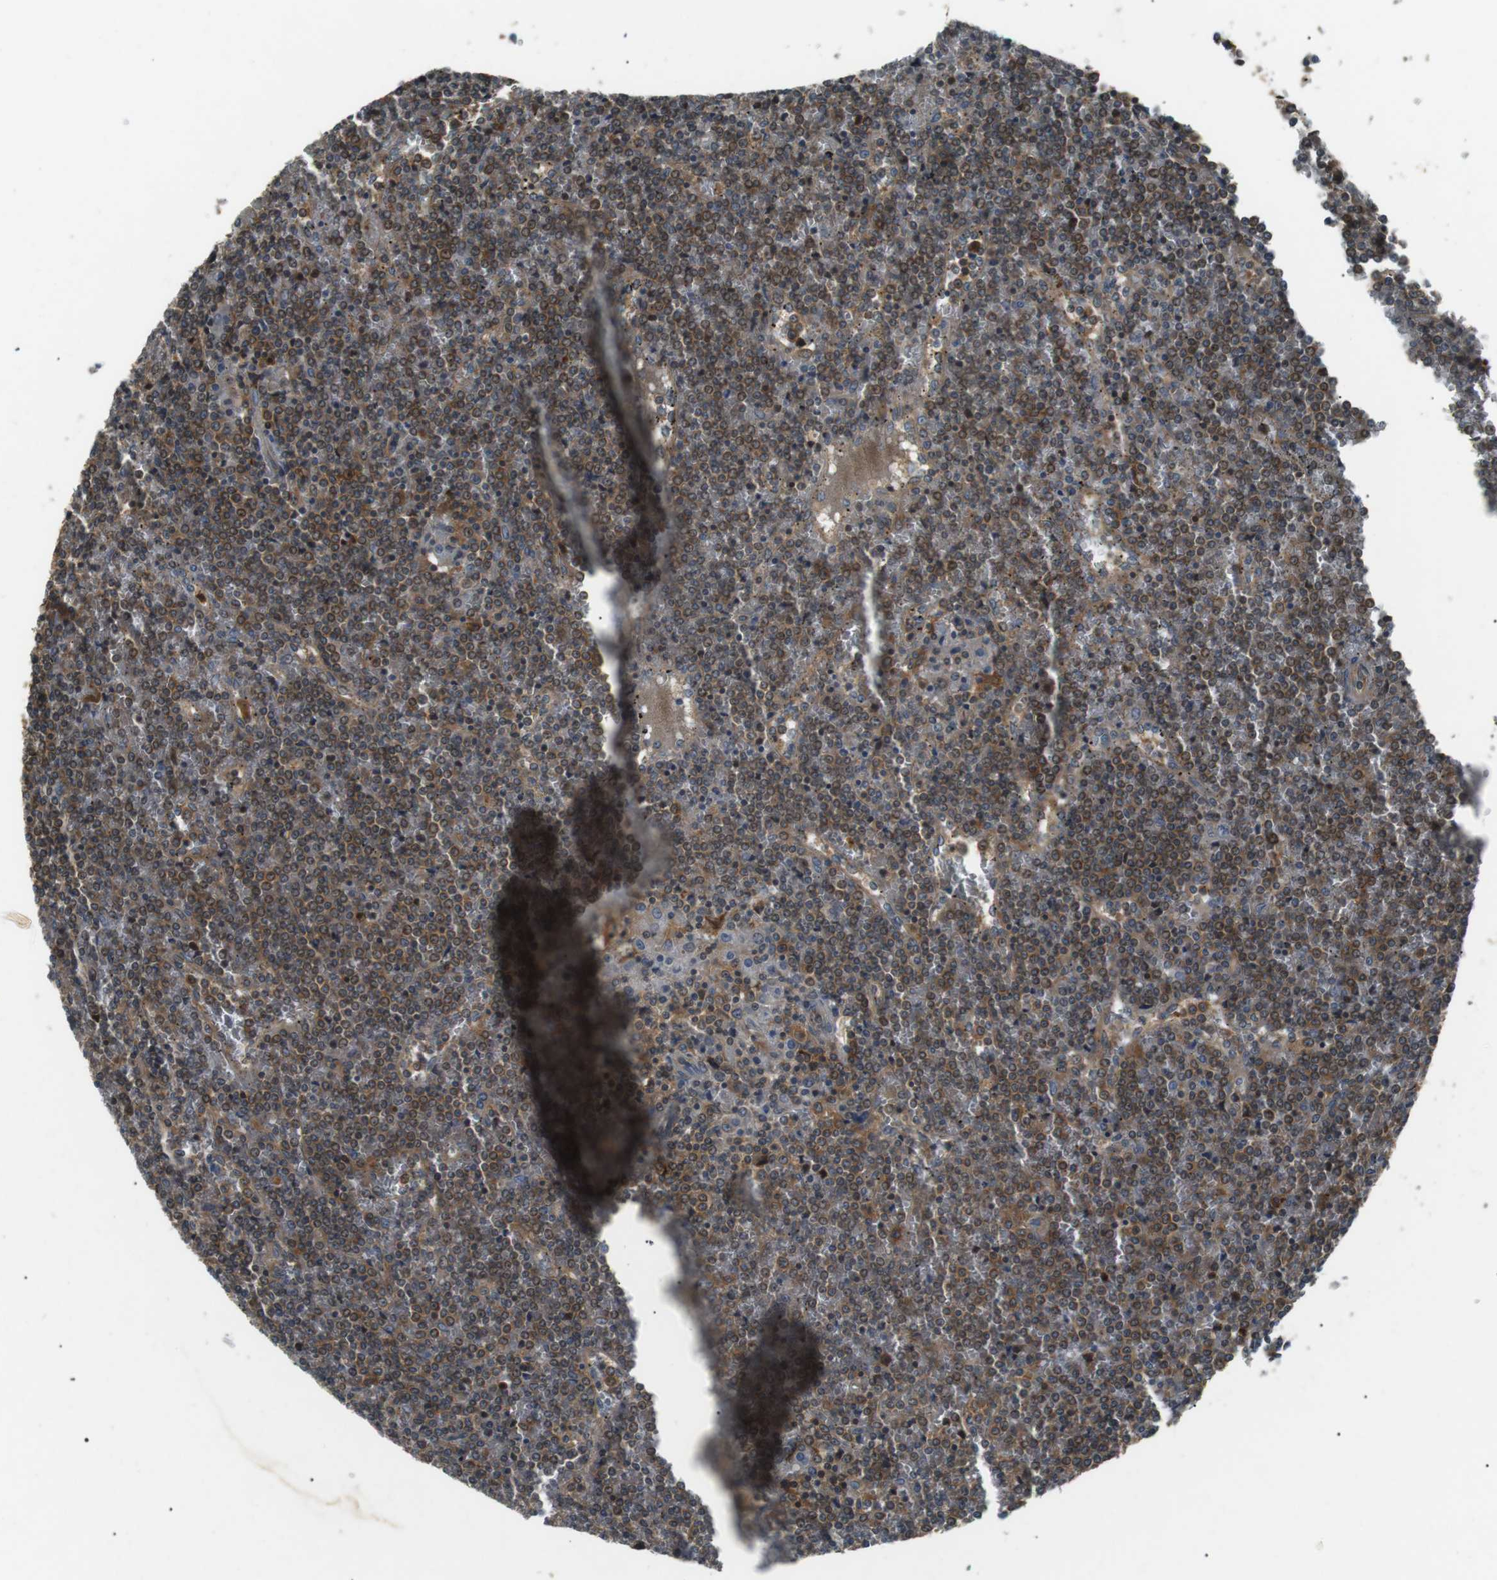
{"staining": {"intensity": "moderate", "quantity": "25%-75%", "location": "cytoplasmic/membranous"}, "tissue": "lymphoma", "cell_type": "Tumor cells", "image_type": "cancer", "snomed": [{"axis": "morphology", "description": "Malignant lymphoma, non-Hodgkin's type, Low grade"}, {"axis": "topography", "description": "Spleen"}], "caption": "This is an image of IHC staining of lymphoma, which shows moderate expression in the cytoplasmic/membranous of tumor cells.", "gene": "GPR161", "patient": {"sex": "female", "age": 19}}